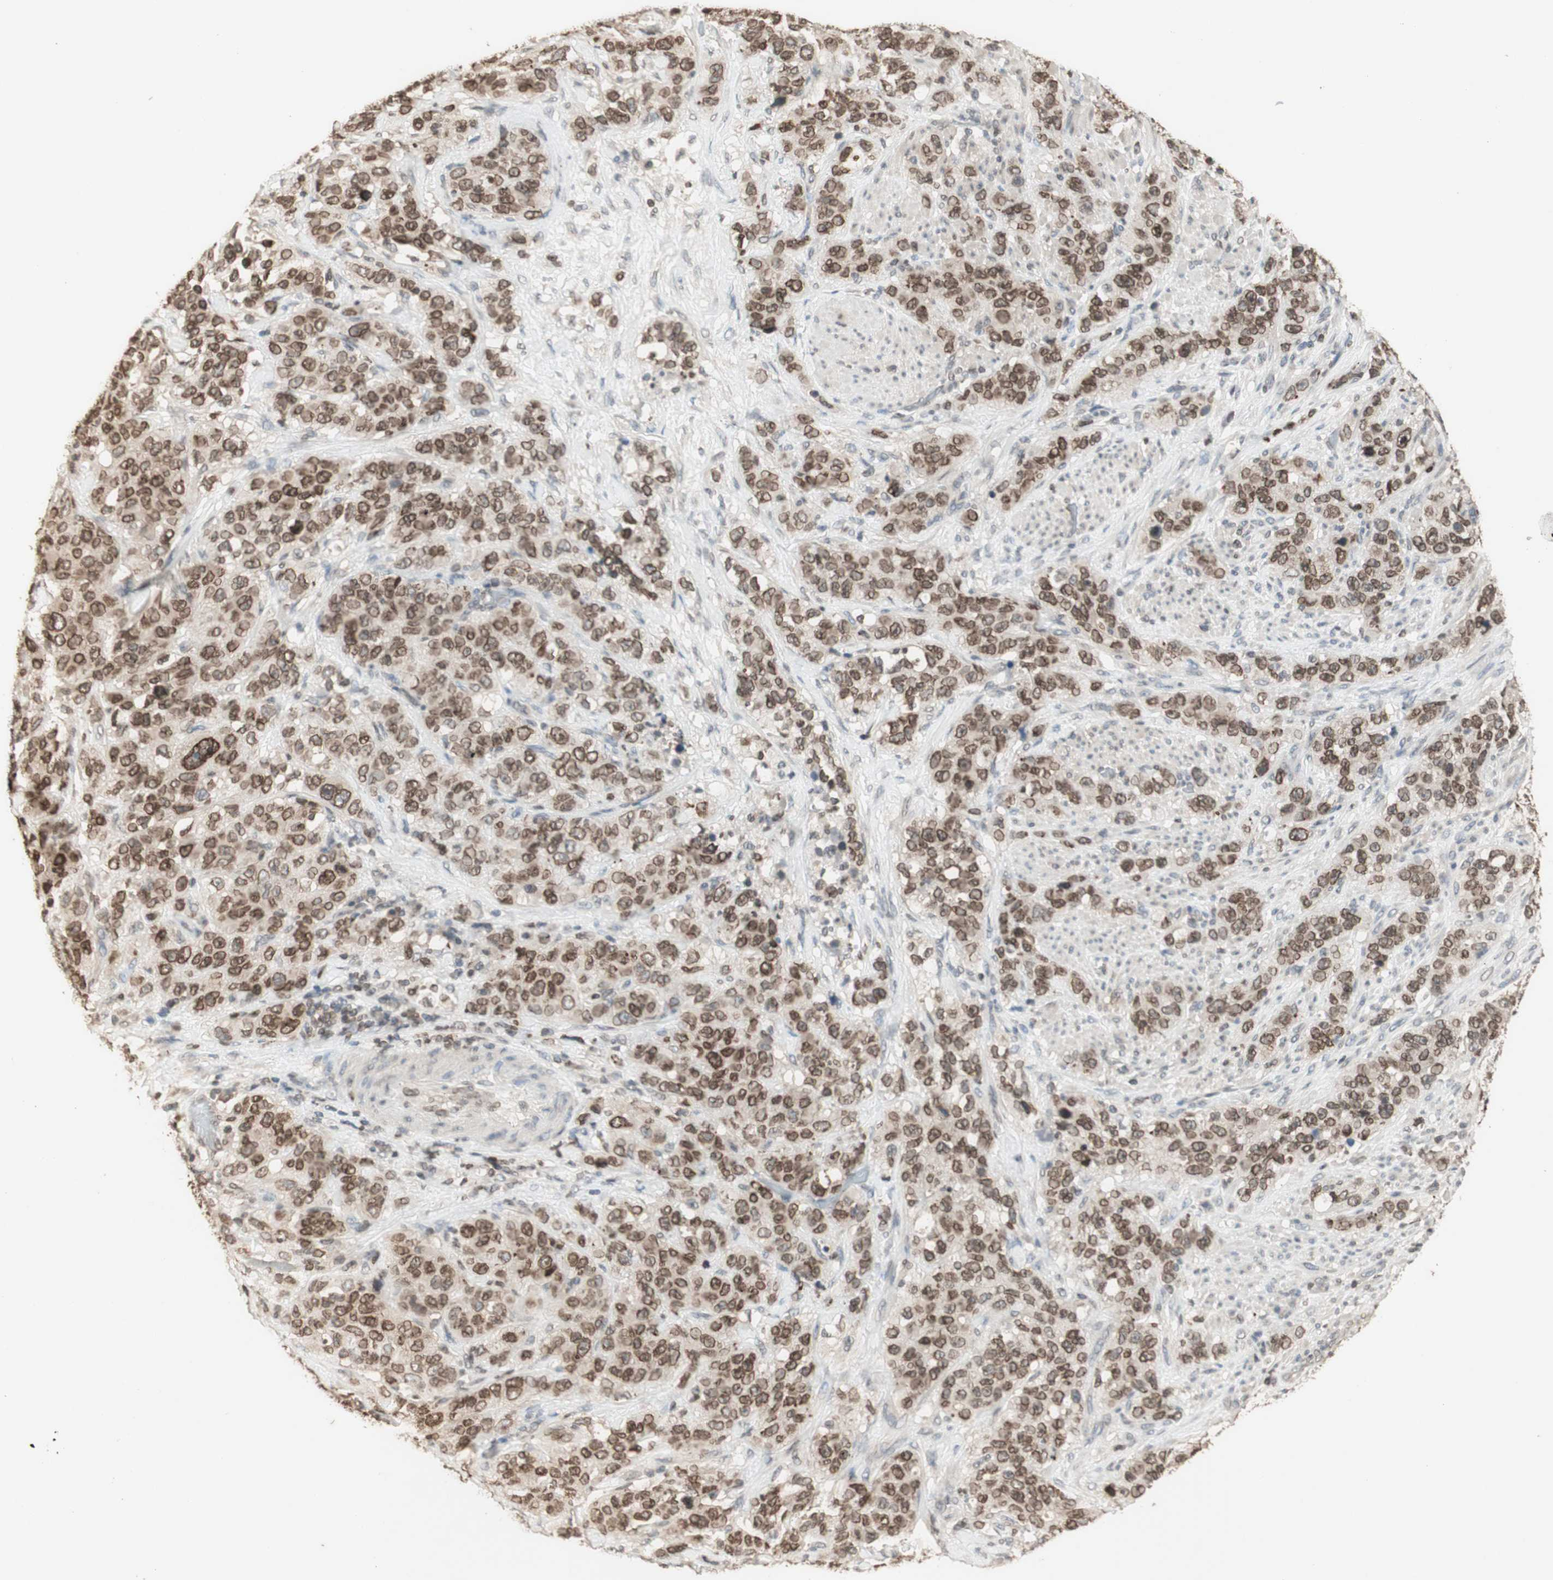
{"staining": {"intensity": "moderate", "quantity": ">75%", "location": "cytoplasmic/membranous,nuclear"}, "tissue": "stomach cancer", "cell_type": "Tumor cells", "image_type": "cancer", "snomed": [{"axis": "morphology", "description": "Adenocarcinoma, NOS"}, {"axis": "topography", "description": "Stomach"}], "caption": "Adenocarcinoma (stomach) stained with a brown dye shows moderate cytoplasmic/membranous and nuclear positive positivity in approximately >75% of tumor cells.", "gene": "TMPO", "patient": {"sex": "male", "age": 48}}